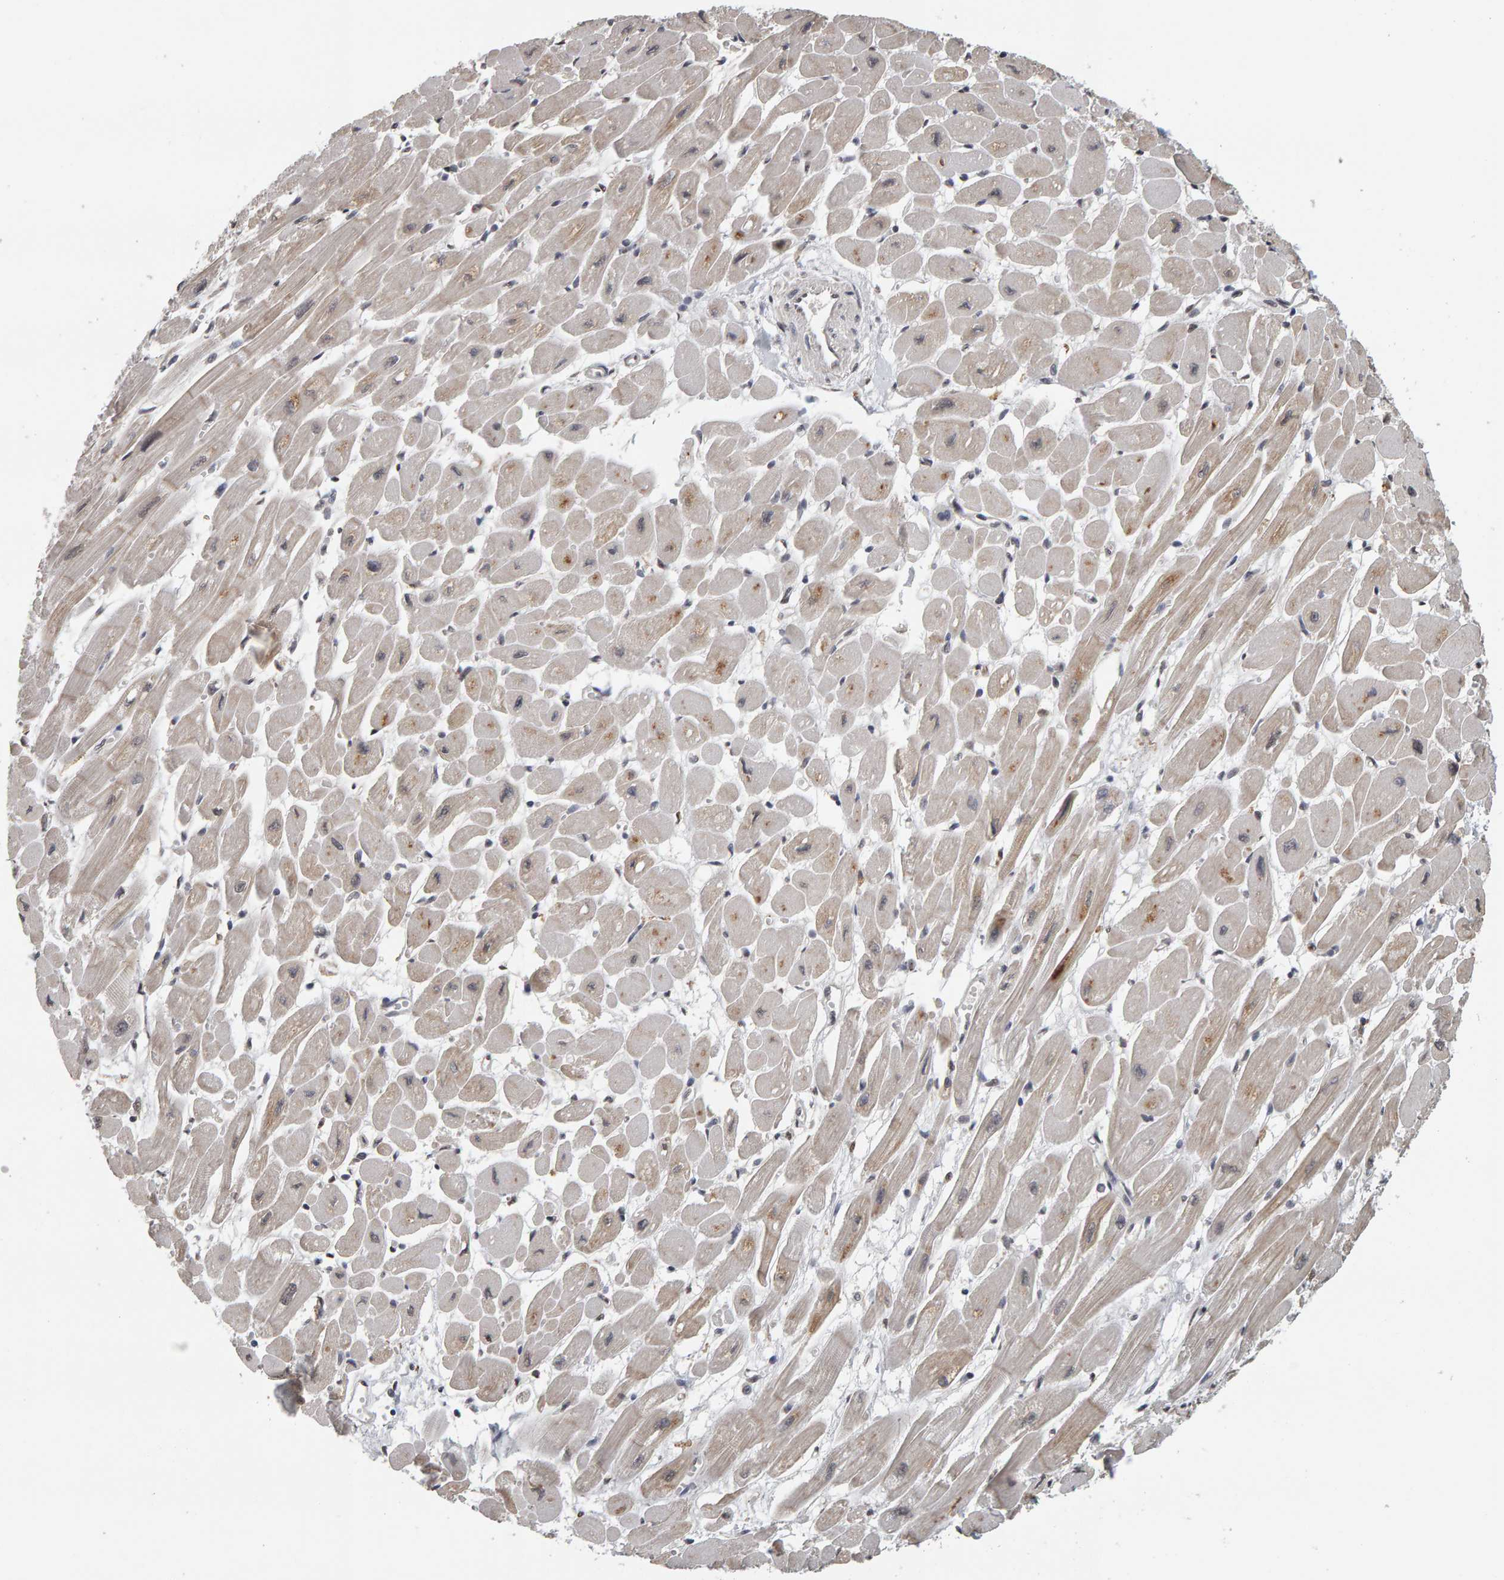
{"staining": {"intensity": "moderate", "quantity": "25%-75%", "location": "cytoplasmic/membranous"}, "tissue": "heart muscle", "cell_type": "Cardiomyocytes", "image_type": "normal", "snomed": [{"axis": "morphology", "description": "Normal tissue, NOS"}, {"axis": "topography", "description": "Heart"}], "caption": "This micrograph reveals unremarkable heart muscle stained with IHC to label a protein in brown. The cytoplasmic/membranous of cardiomyocytes show moderate positivity for the protein. Nuclei are counter-stained blue.", "gene": "TEFM", "patient": {"sex": "female", "age": 54}}